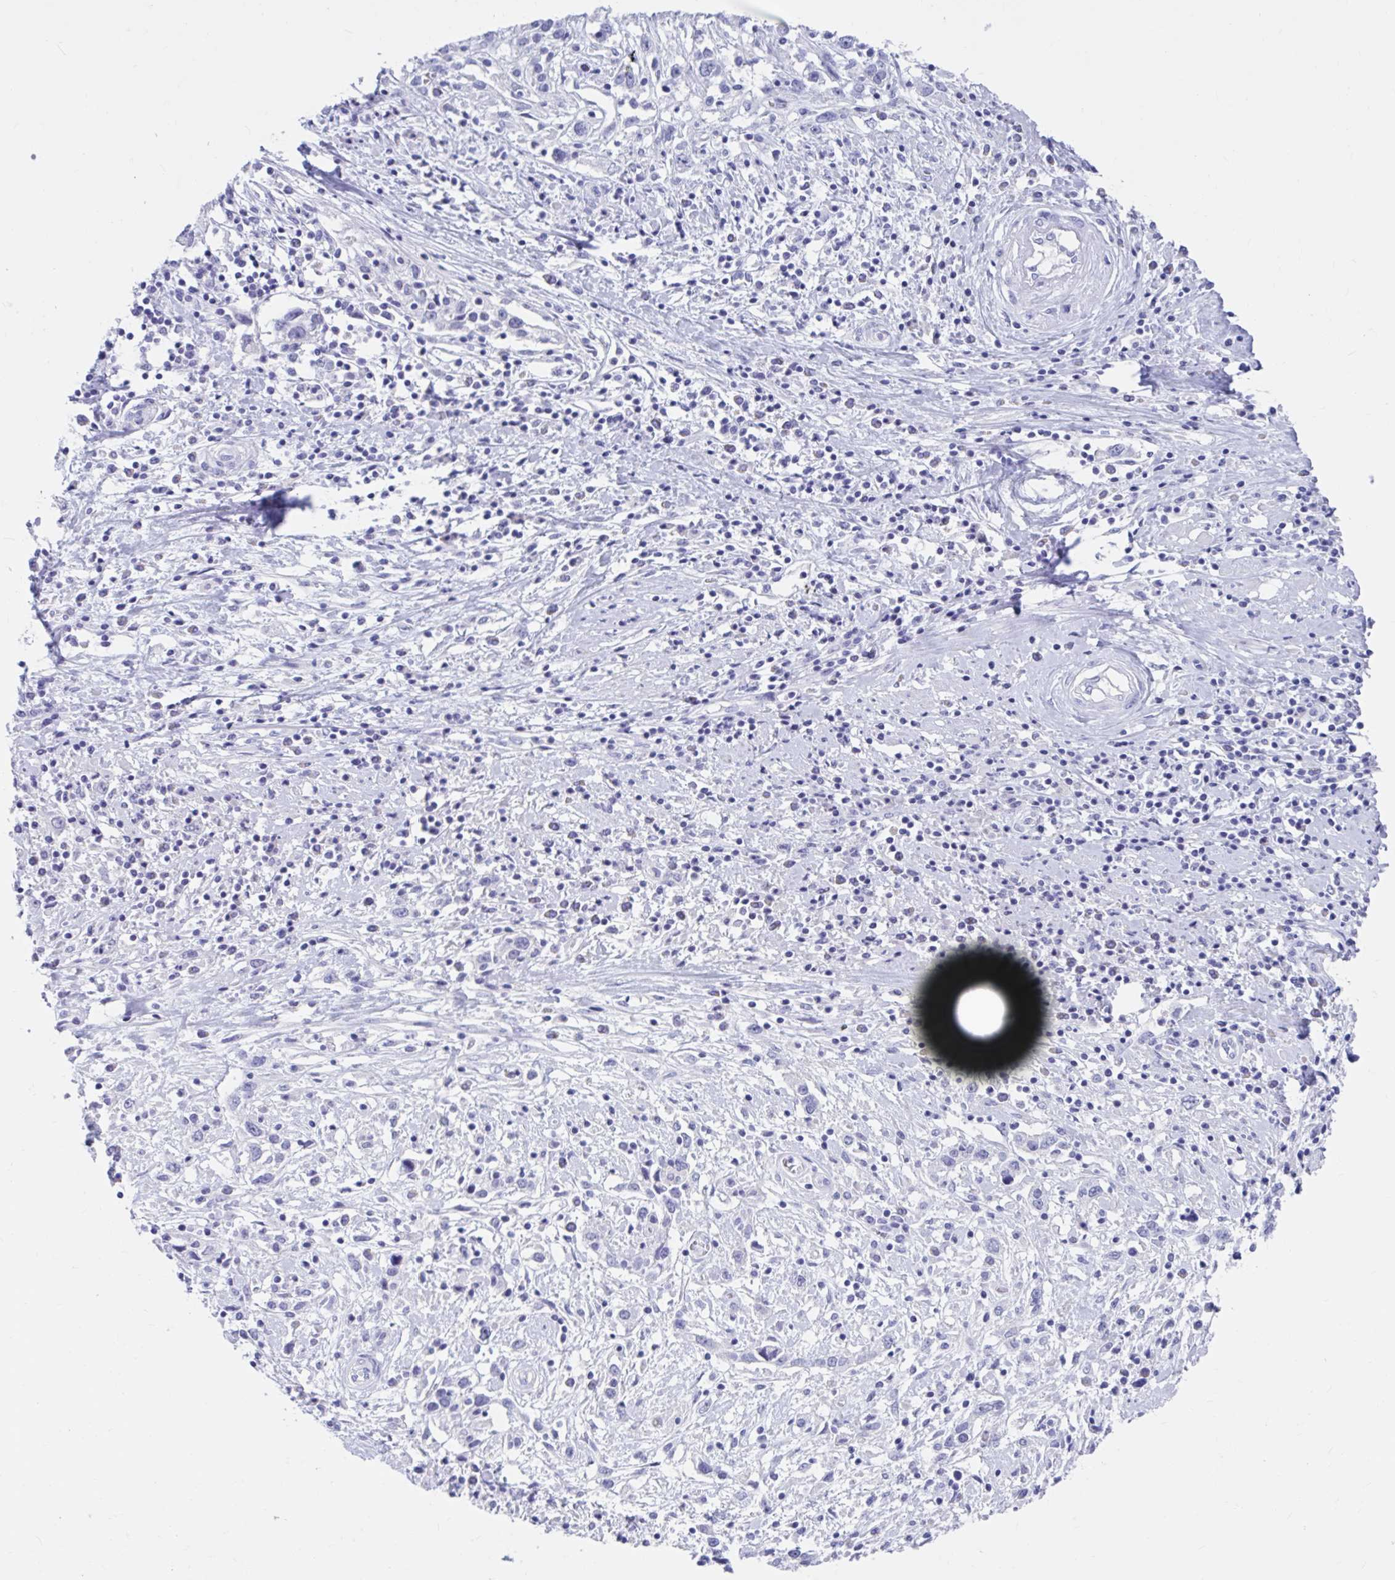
{"staining": {"intensity": "negative", "quantity": "none", "location": "none"}, "tissue": "cervical cancer", "cell_type": "Tumor cells", "image_type": "cancer", "snomed": [{"axis": "morphology", "description": "Adenocarcinoma, NOS"}, {"axis": "topography", "description": "Cervix"}], "caption": "DAB immunohistochemical staining of human cervical adenocarcinoma reveals no significant positivity in tumor cells.", "gene": "DPEP3", "patient": {"sex": "female", "age": 40}}